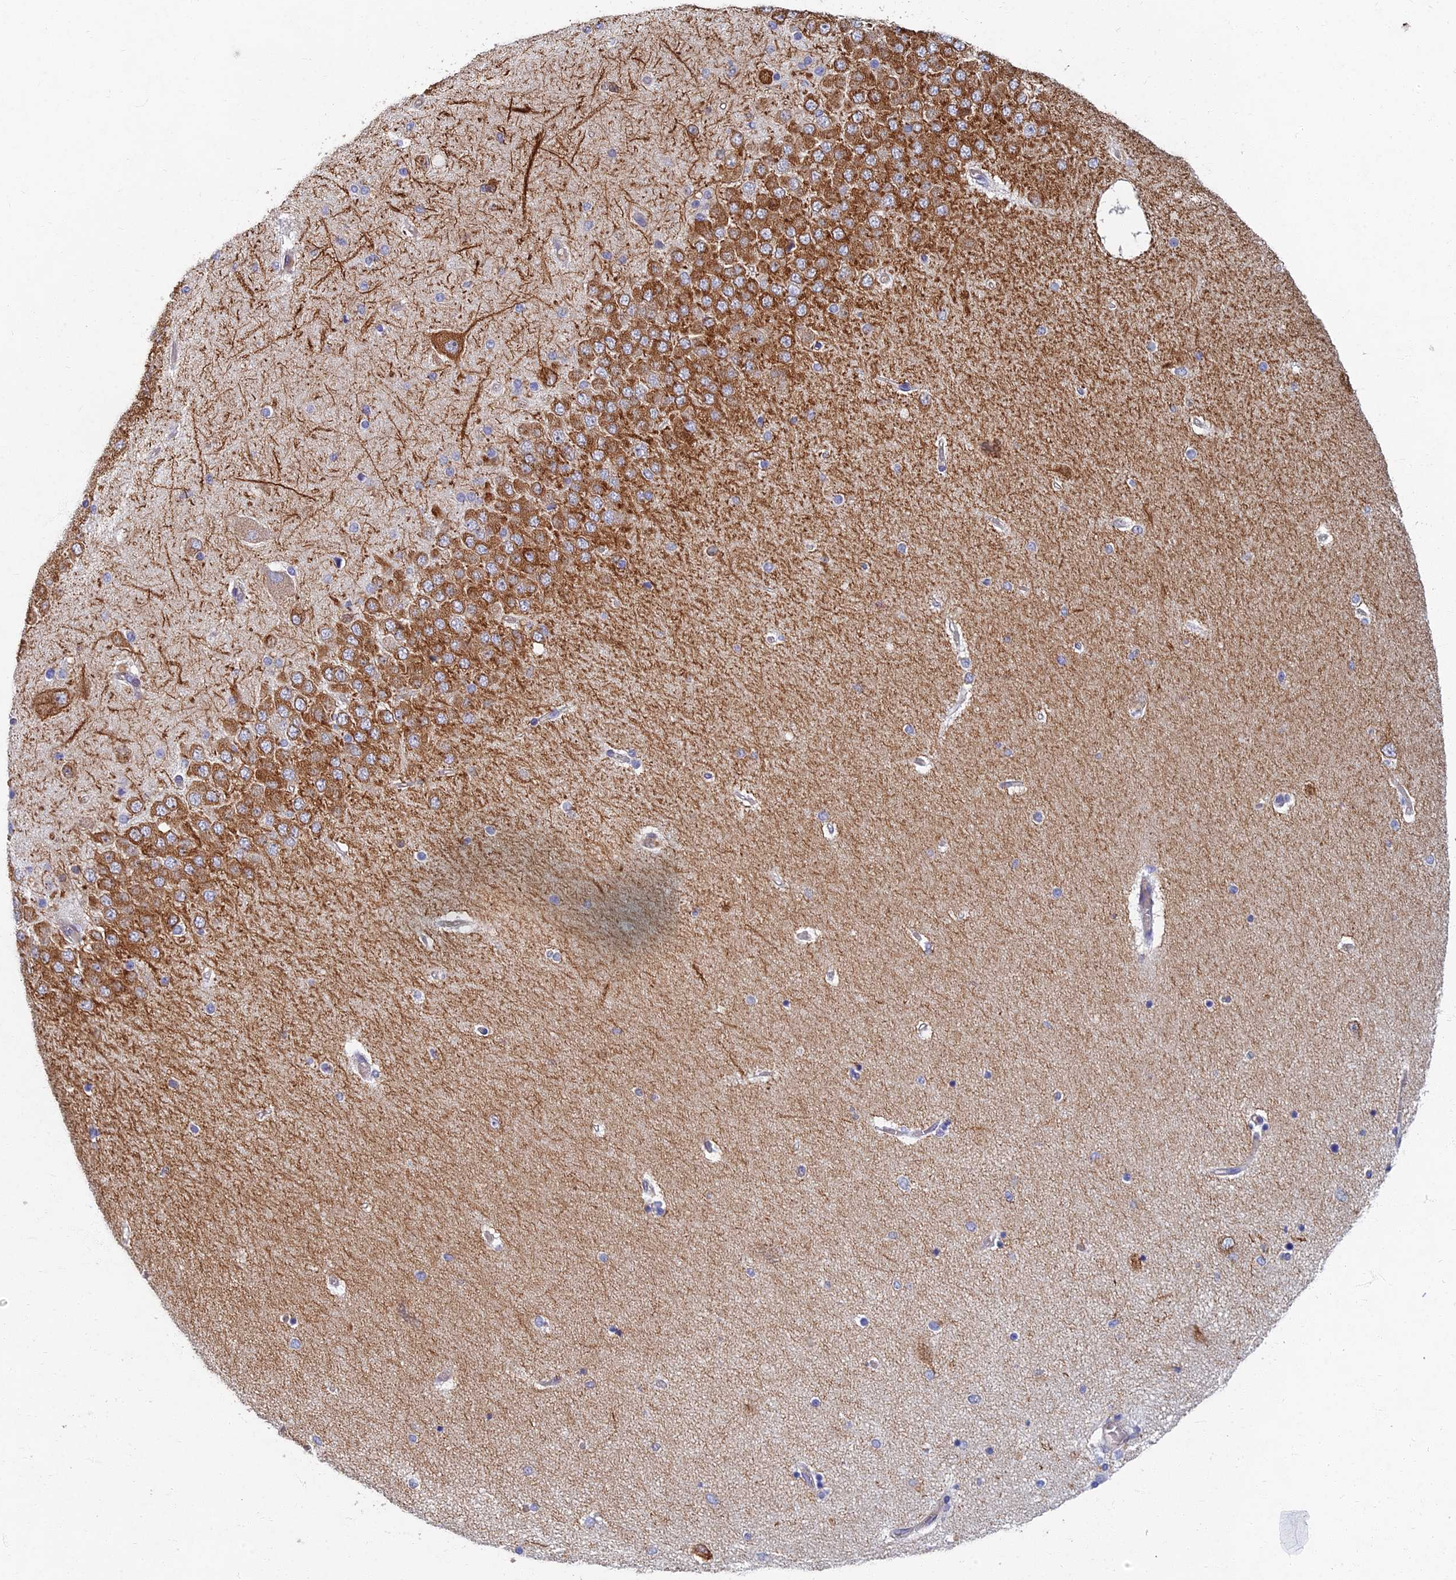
{"staining": {"intensity": "negative", "quantity": "none", "location": "none"}, "tissue": "hippocampus", "cell_type": "Glial cells", "image_type": "normal", "snomed": [{"axis": "morphology", "description": "Normal tissue, NOS"}, {"axis": "topography", "description": "Hippocampus"}], "caption": "Hippocampus was stained to show a protein in brown. There is no significant positivity in glial cells. (Stains: DAB (3,3'-diaminobenzidine) IHC with hematoxylin counter stain, Microscopy: brightfield microscopy at high magnification).", "gene": "RHBDL2", "patient": {"sex": "female", "age": 54}}